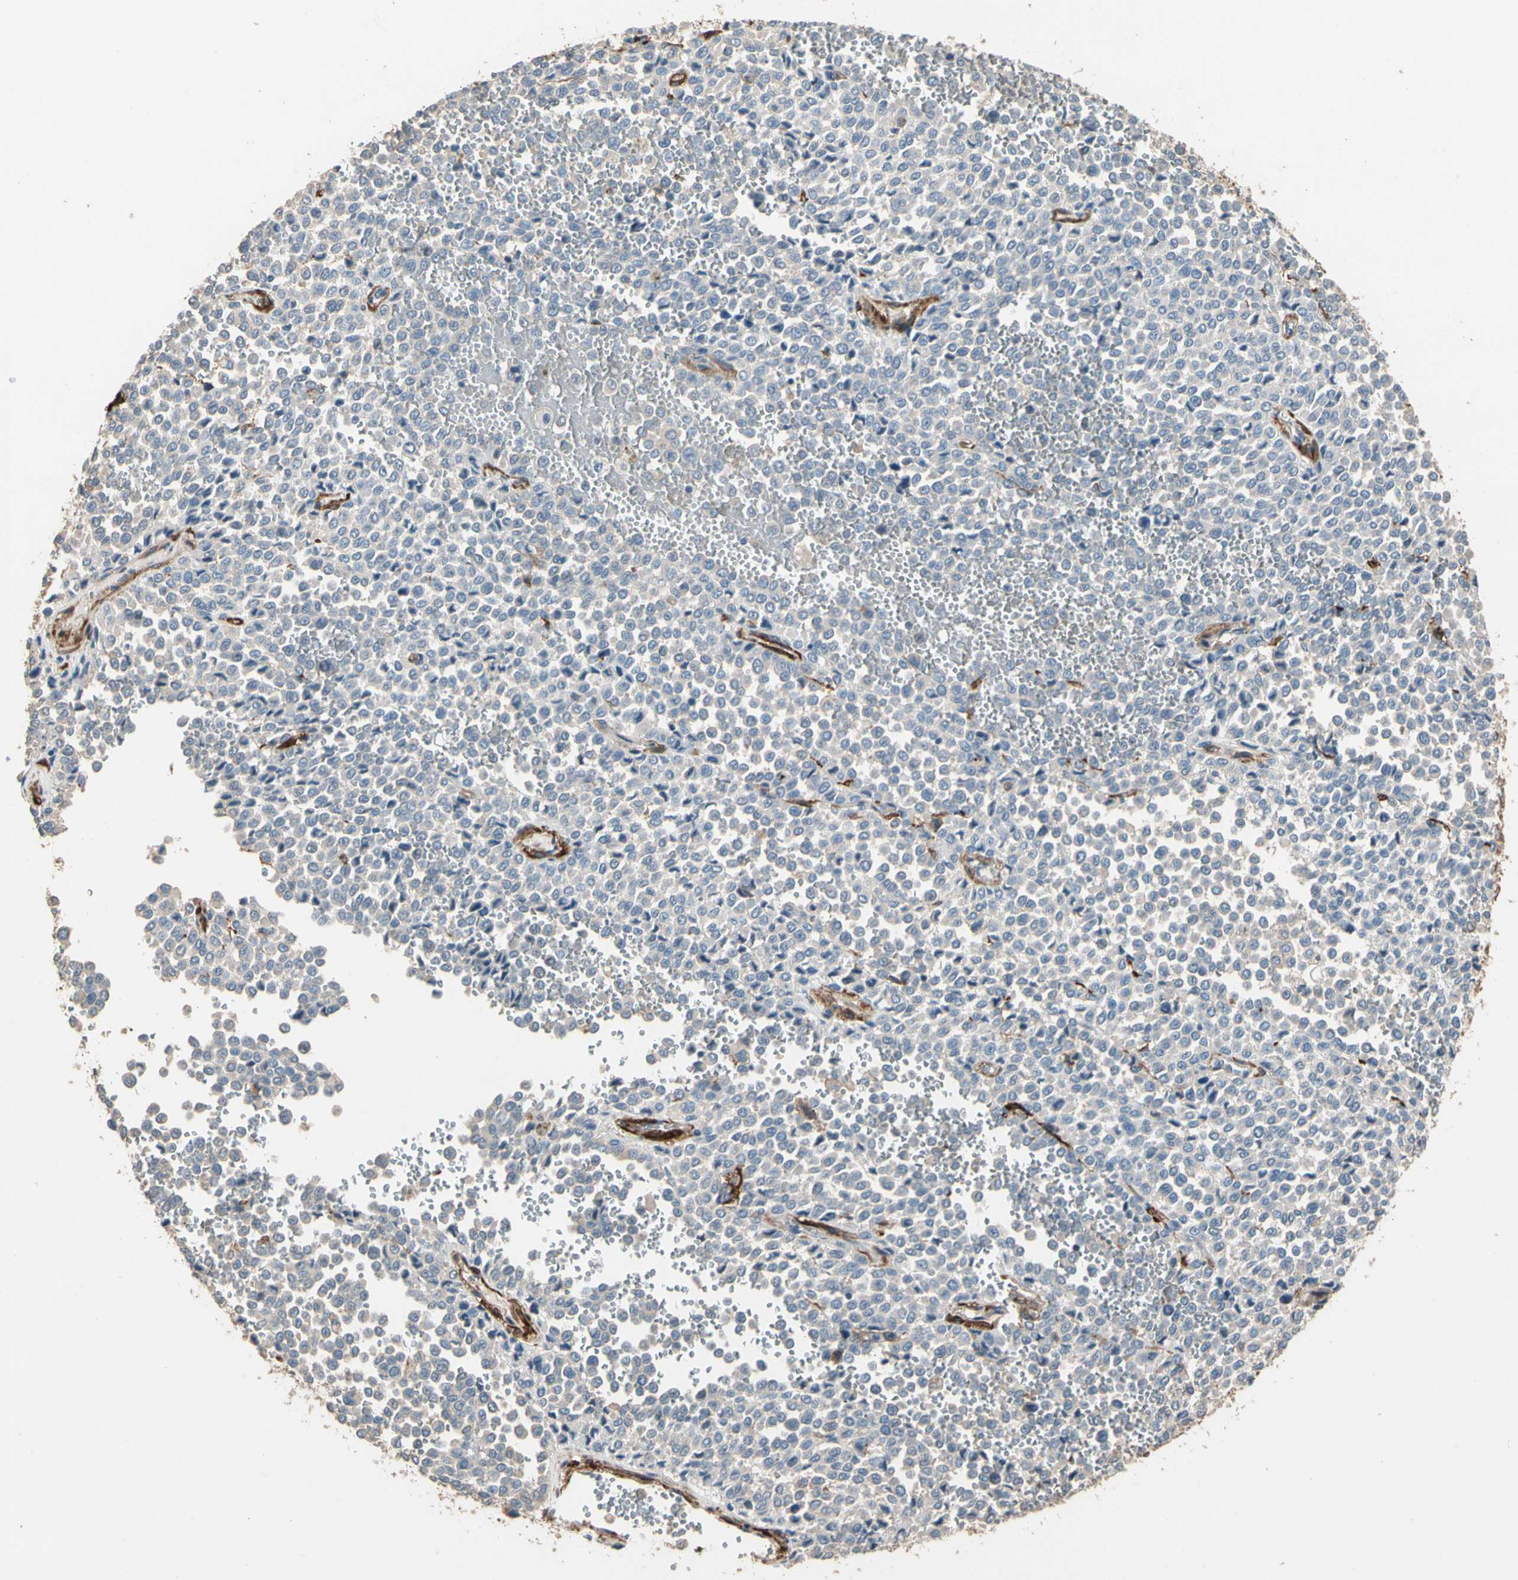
{"staining": {"intensity": "weak", "quantity": "25%-75%", "location": "cytoplasmic/membranous"}, "tissue": "melanoma", "cell_type": "Tumor cells", "image_type": "cancer", "snomed": [{"axis": "morphology", "description": "Malignant melanoma, Metastatic site"}, {"axis": "topography", "description": "Pancreas"}], "caption": "Weak cytoplasmic/membranous protein positivity is appreciated in about 25%-75% of tumor cells in malignant melanoma (metastatic site).", "gene": "SUSD2", "patient": {"sex": "female", "age": 30}}